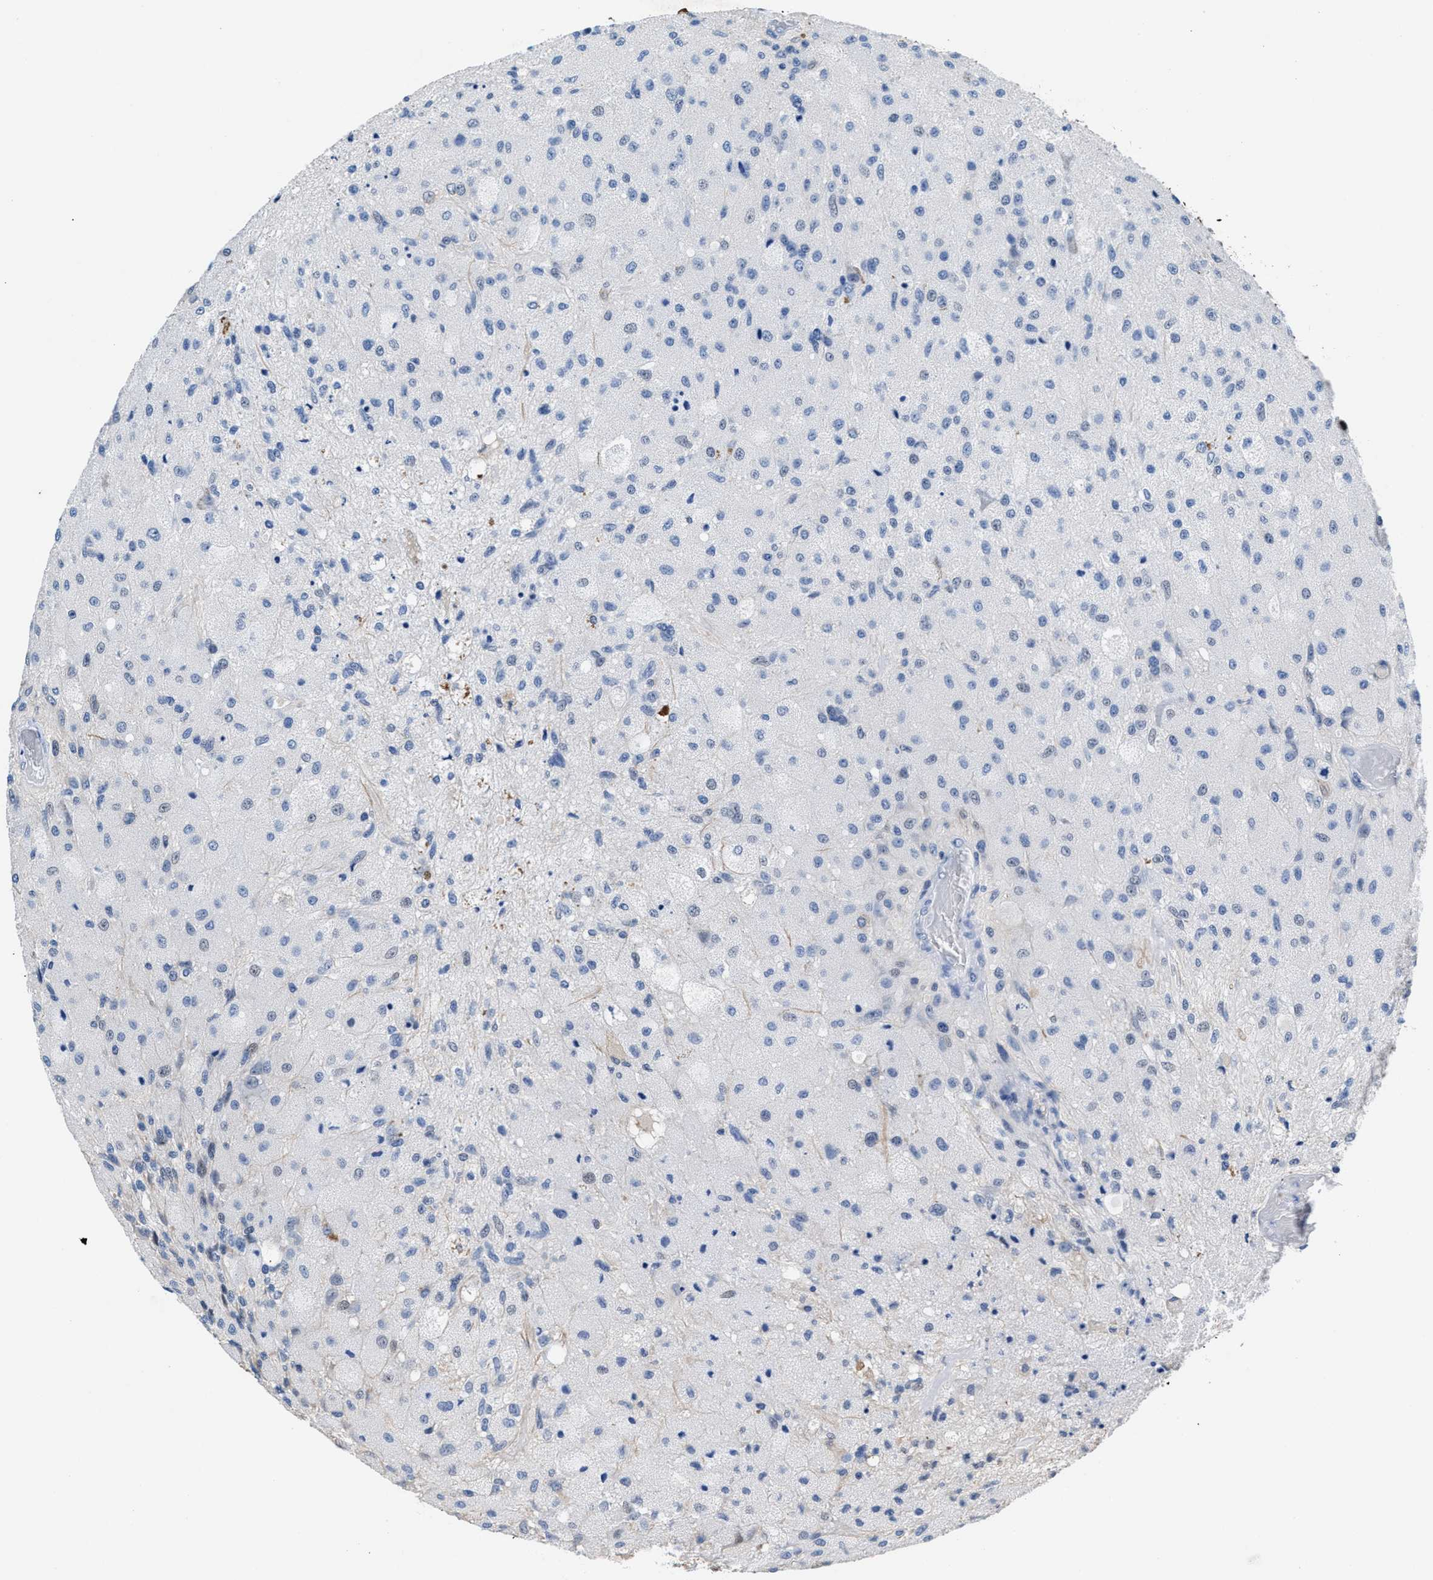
{"staining": {"intensity": "negative", "quantity": "none", "location": "none"}, "tissue": "glioma", "cell_type": "Tumor cells", "image_type": "cancer", "snomed": [{"axis": "morphology", "description": "Normal tissue, NOS"}, {"axis": "morphology", "description": "Glioma, malignant, High grade"}, {"axis": "topography", "description": "Cerebral cortex"}], "caption": "Tumor cells are negative for protein expression in human malignant glioma (high-grade). The staining was performed using DAB to visualize the protein expression in brown, while the nuclei were stained in blue with hematoxylin (Magnification: 20x).", "gene": "WDR81", "patient": {"sex": "male", "age": 77}}